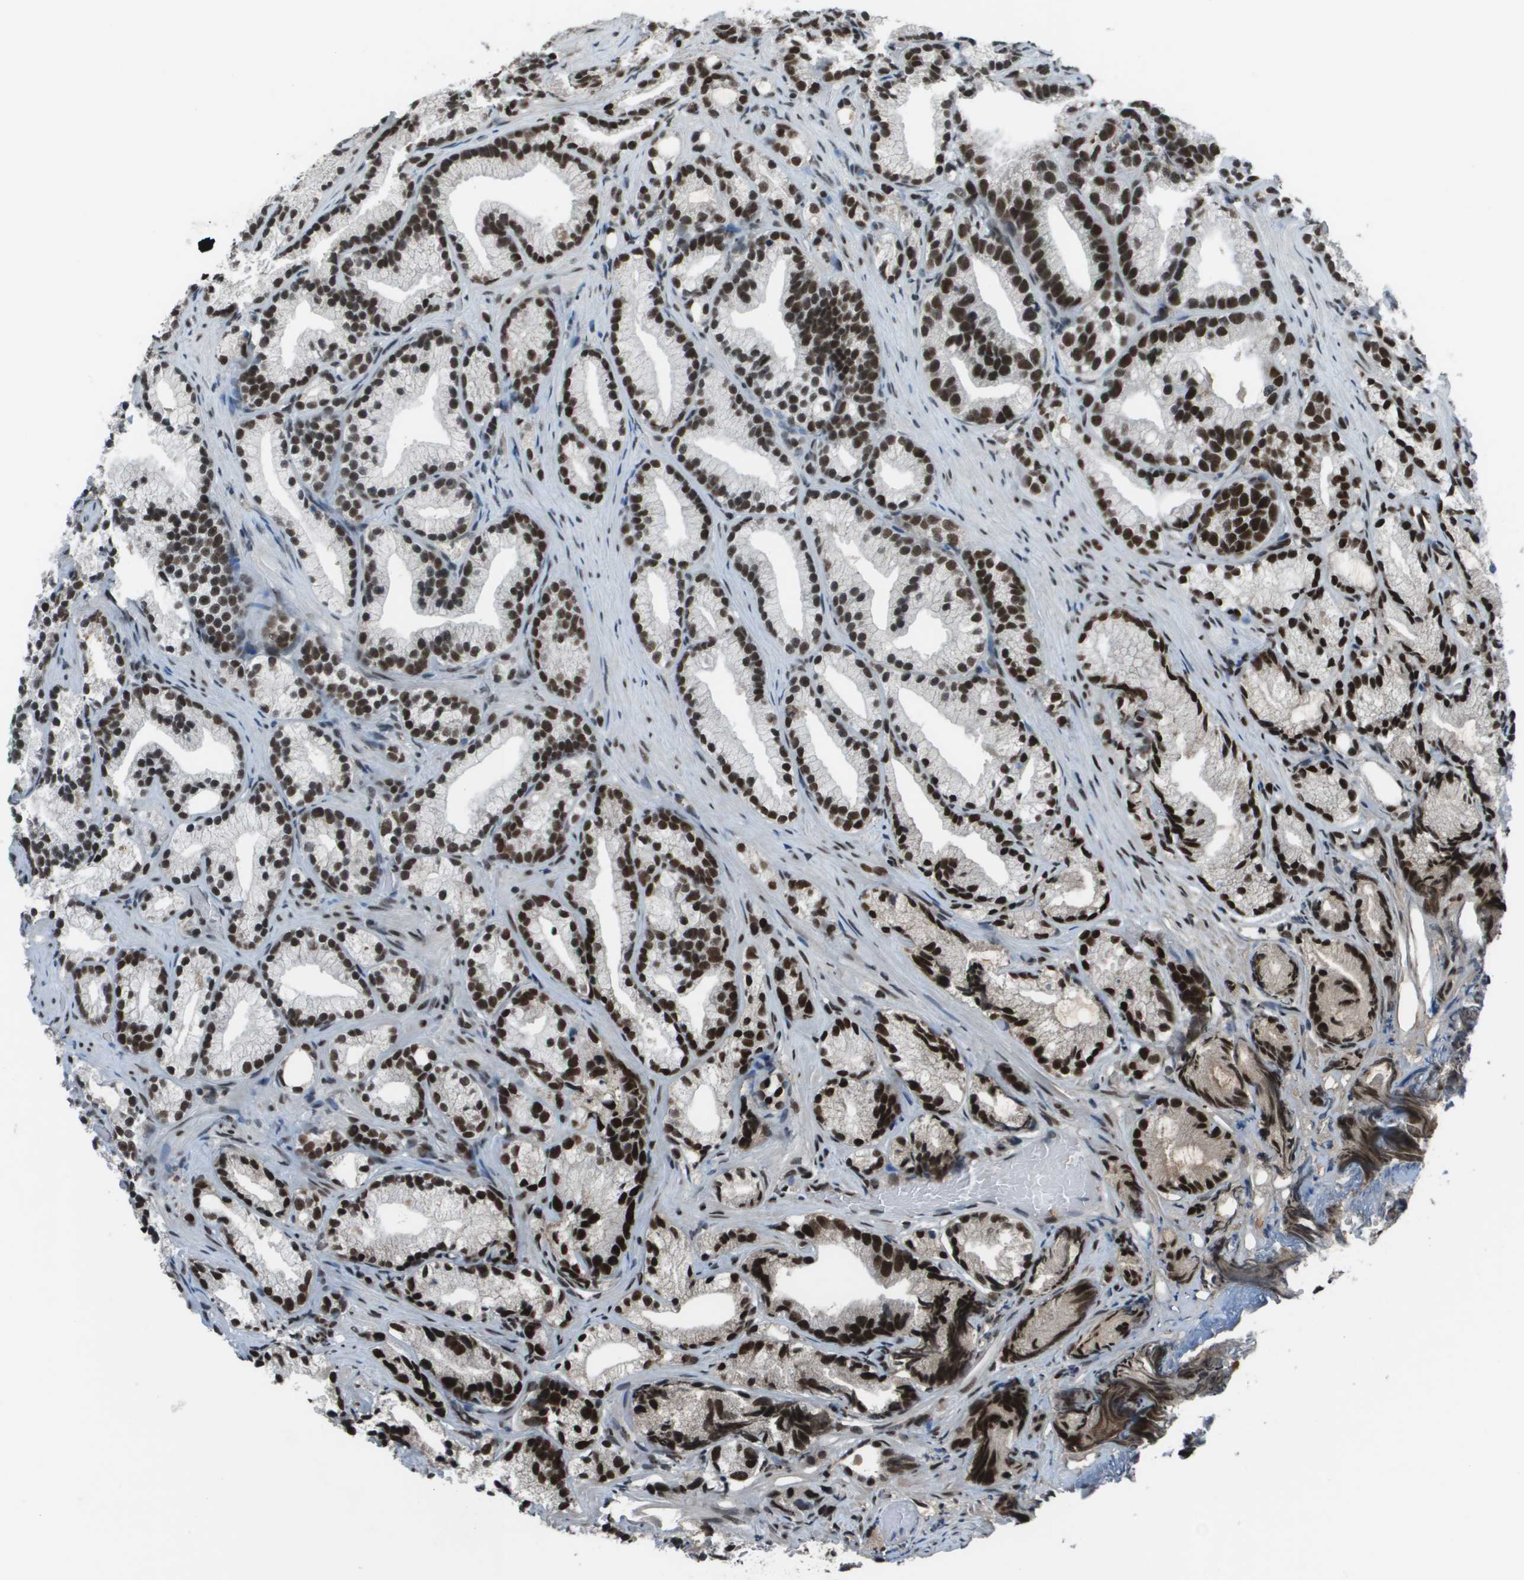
{"staining": {"intensity": "strong", "quantity": ">75%", "location": "nuclear"}, "tissue": "prostate cancer", "cell_type": "Tumor cells", "image_type": "cancer", "snomed": [{"axis": "morphology", "description": "Adenocarcinoma, Low grade"}, {"axis": "topography", "description": "Prostate"}], "caption": "Prostate cancer (adenocarcinoma (low-grade)) was stained to show a protein in brown. There is high levels of strong nuclear expression in approximately >75% of tumor cells.", "gene": "THRAP3", "patient": {"sex": "male", "age": 89}}